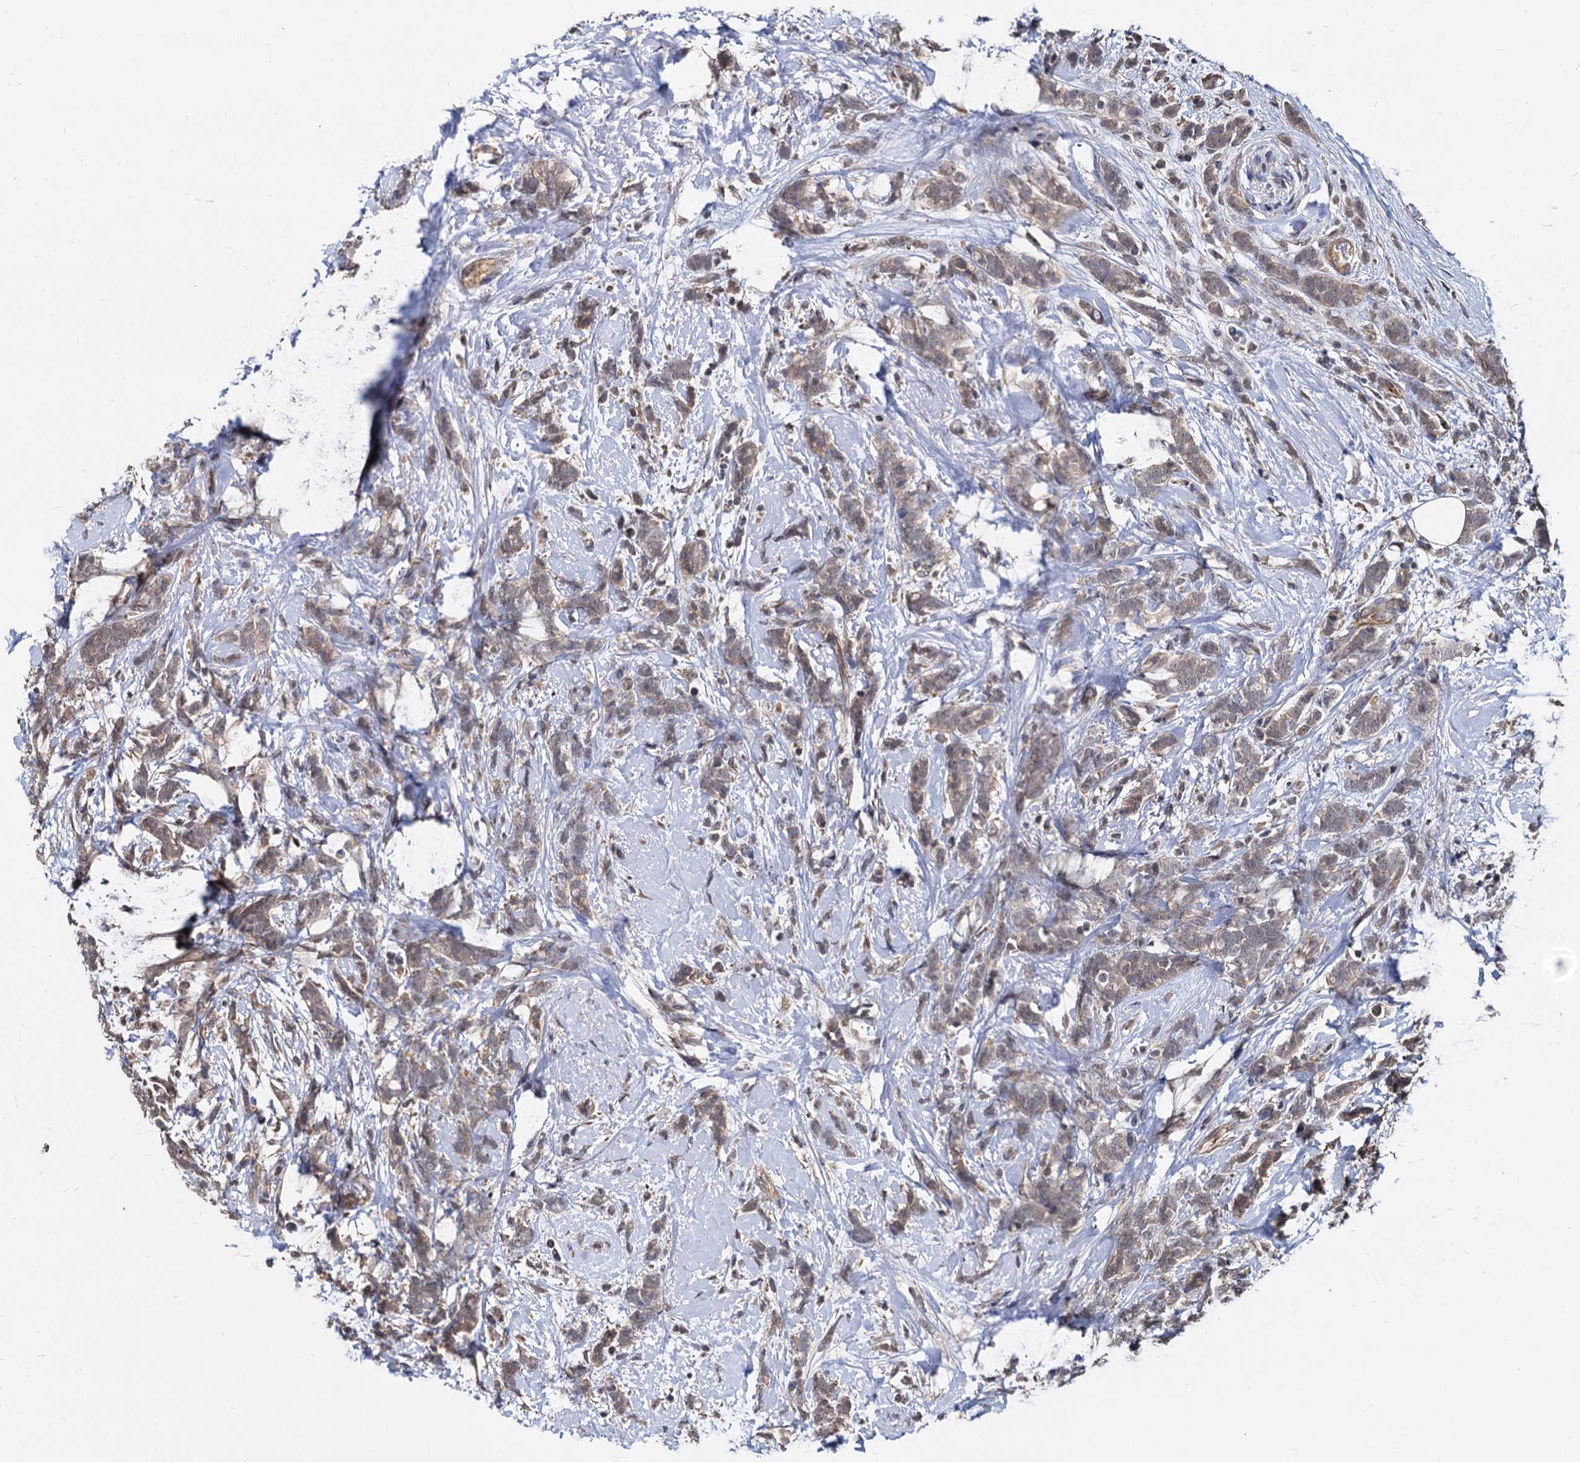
{"staining": {"intensity": "weak", "quantity": ">75%", "location": "cytoplasmic/membranous"}, "tissue": "breast cancer", "cell_type": "Tumor cells", "image_type": "cancer", "snomed": [{"axis": "morphology", "description": "Lobular carcinoma"}, {"axis": "topography", "description": "Breast"}], "caption": "This photomicrograph shows breast lobular carcinoma stained with immunohistochemistry (IHC) to label a protein in brown. The cytoplasmic/membranous of tumor cells show weak positivity for the protein. Nuclei are counter-stained blue.", "gene": "PSMD4", "patient": {"sex": "female", "age": 58}}